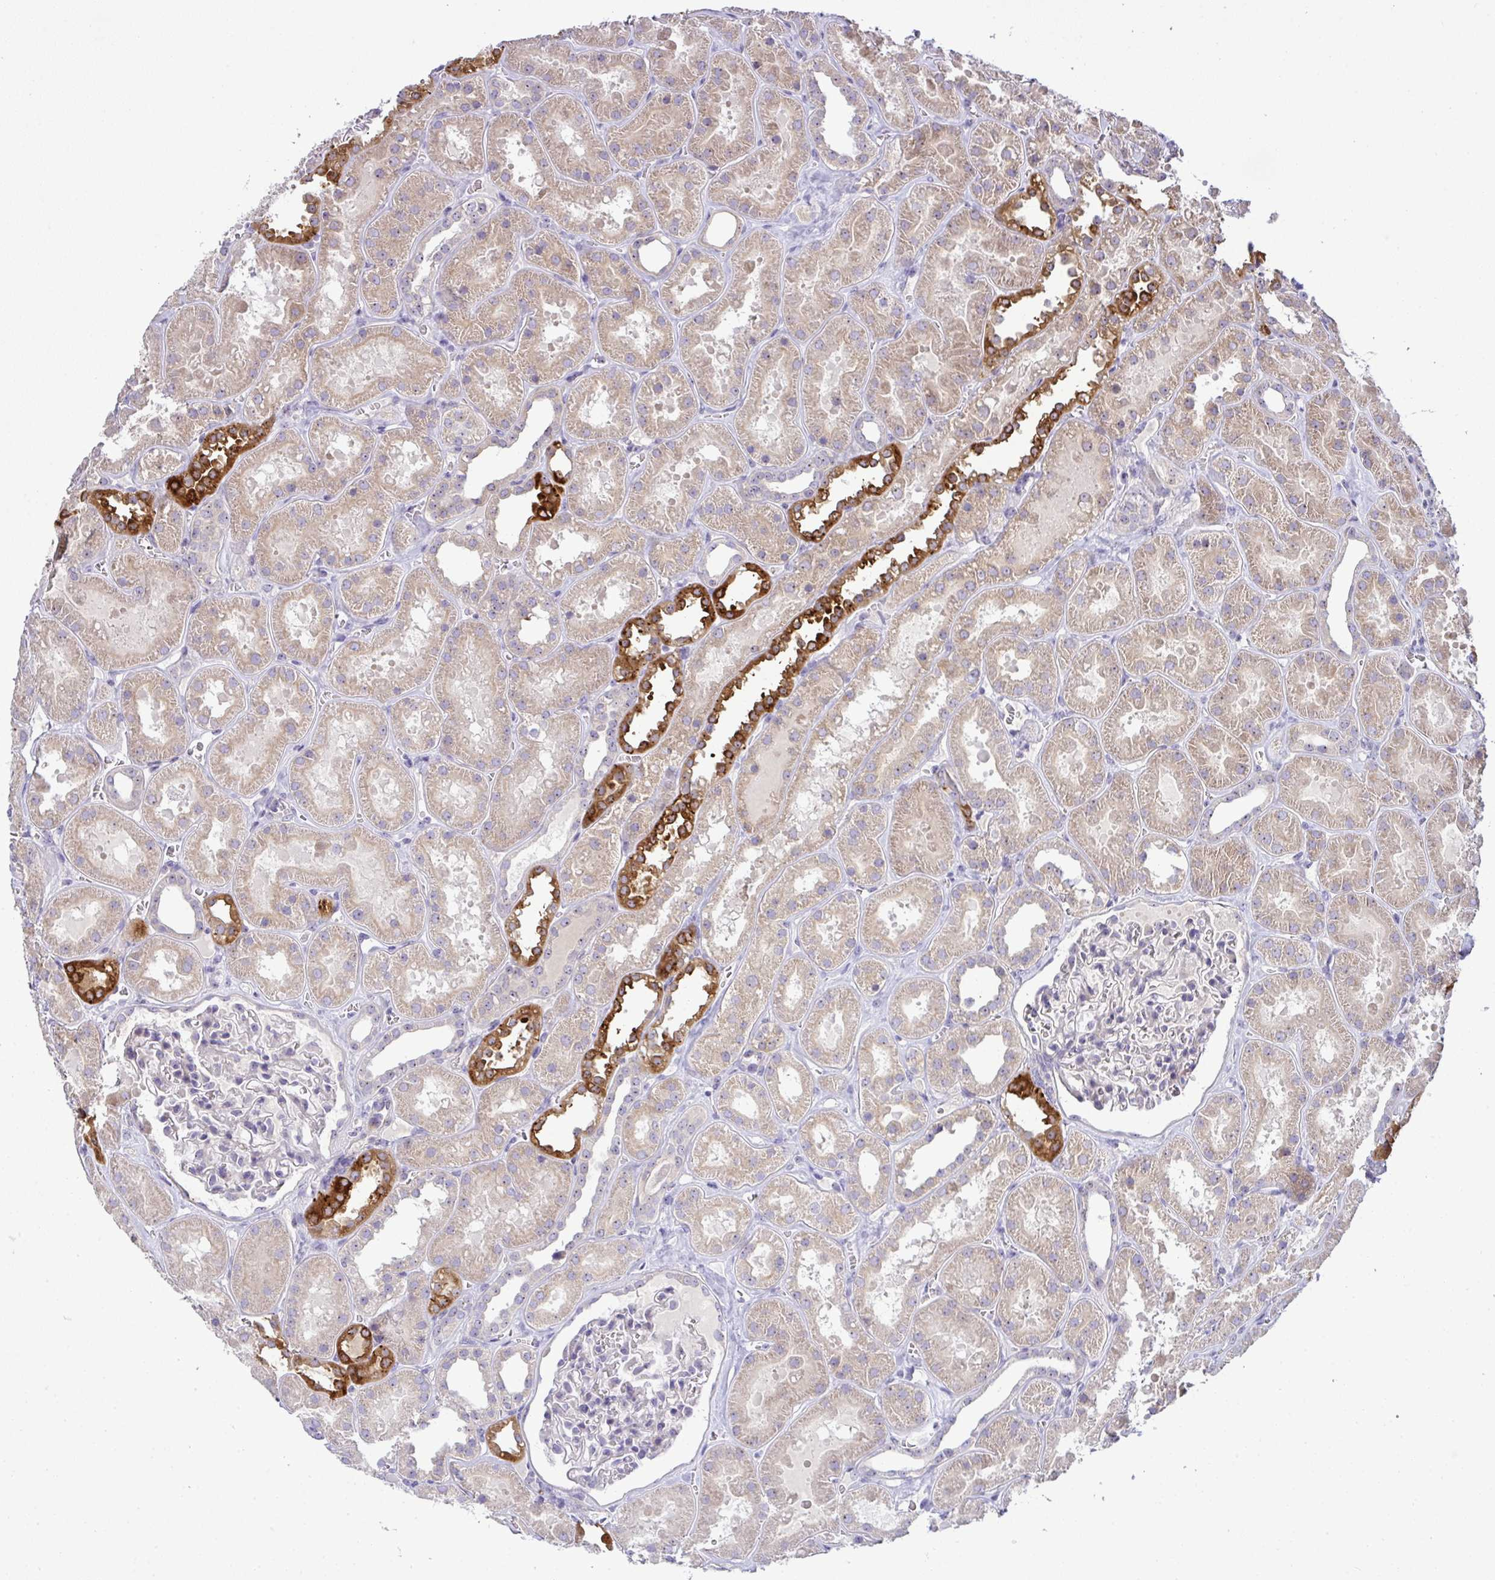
{"staining": {"intensity": "negative", "quantity": "none", "location": "none"}, "tissue": "kidney", "cell_type": "Cells in glomeruli", "image_type": "normal", "snomed": [{"axis": "morphology", "description": "Normal tissue, NOS"}, {"axis": "topography", "description": "Kidney"}], "caption": "Immunohistochemistry (IHC) image of unremarkable kidney: human kidney stained with DAB reveals no significant protein expression in cells in glomeruli.", "gene": "NT5C1A", "patient": {"sex": "female", "age": 41}}